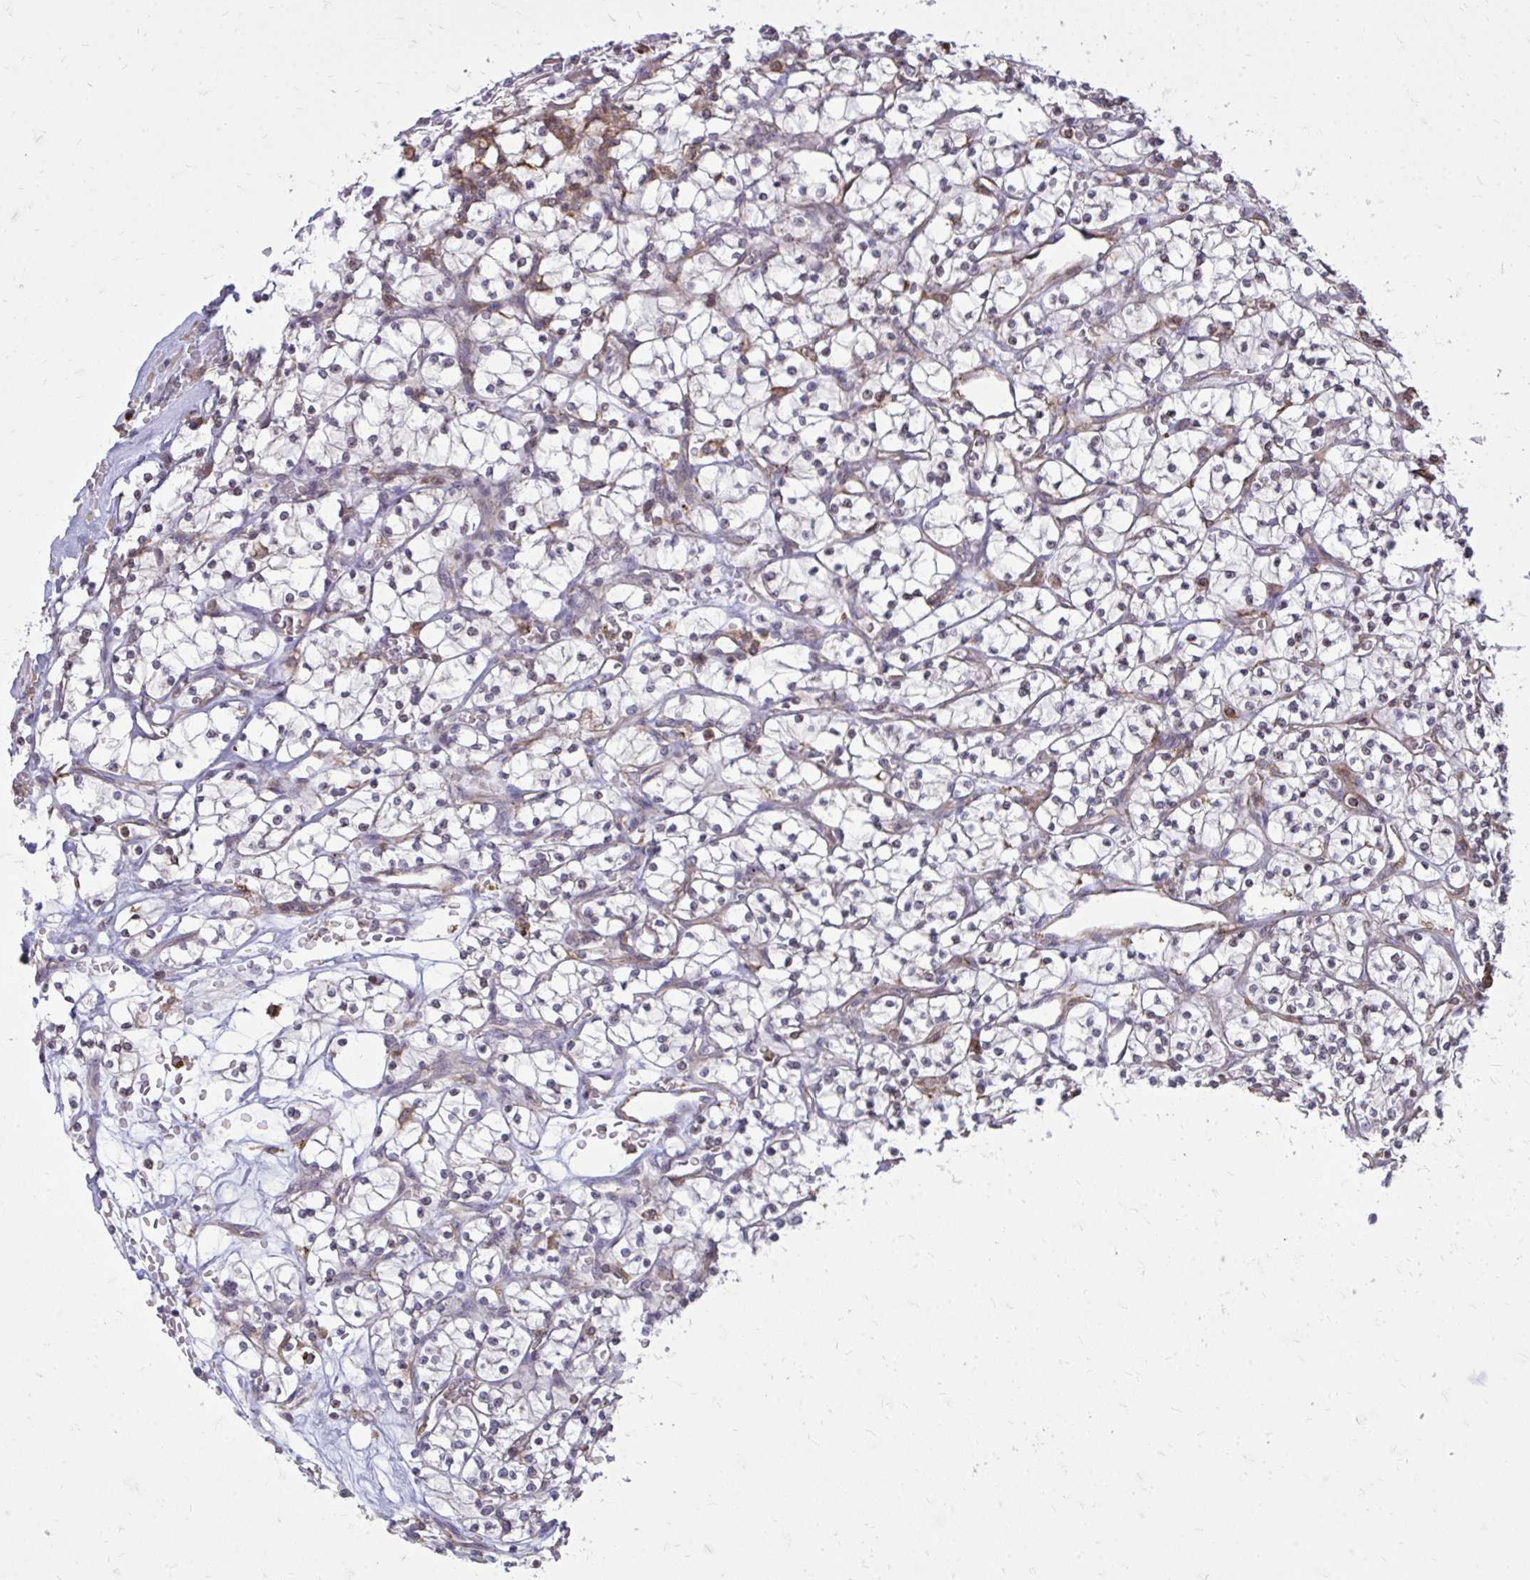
{"staining": {"intensity": "negative", "quantity": "none", "location": "none"}, "tissue": "renal cancer", "cell_type": "Tumor cells", "image_type": "cancer", "snomed": [{"axis": "morphology", "description": "Adenocarcinoma, NOS"}, {"axis": "topography", "description": "Kidney"}], "caption": "This is a histopathology image of immunohistochemistry (IHC) staining of renal adenocarcinoma, which shows no staining in tumor cells.", "gene": "SLC7A5", "patient": {"sex": "female", "age": 64}}